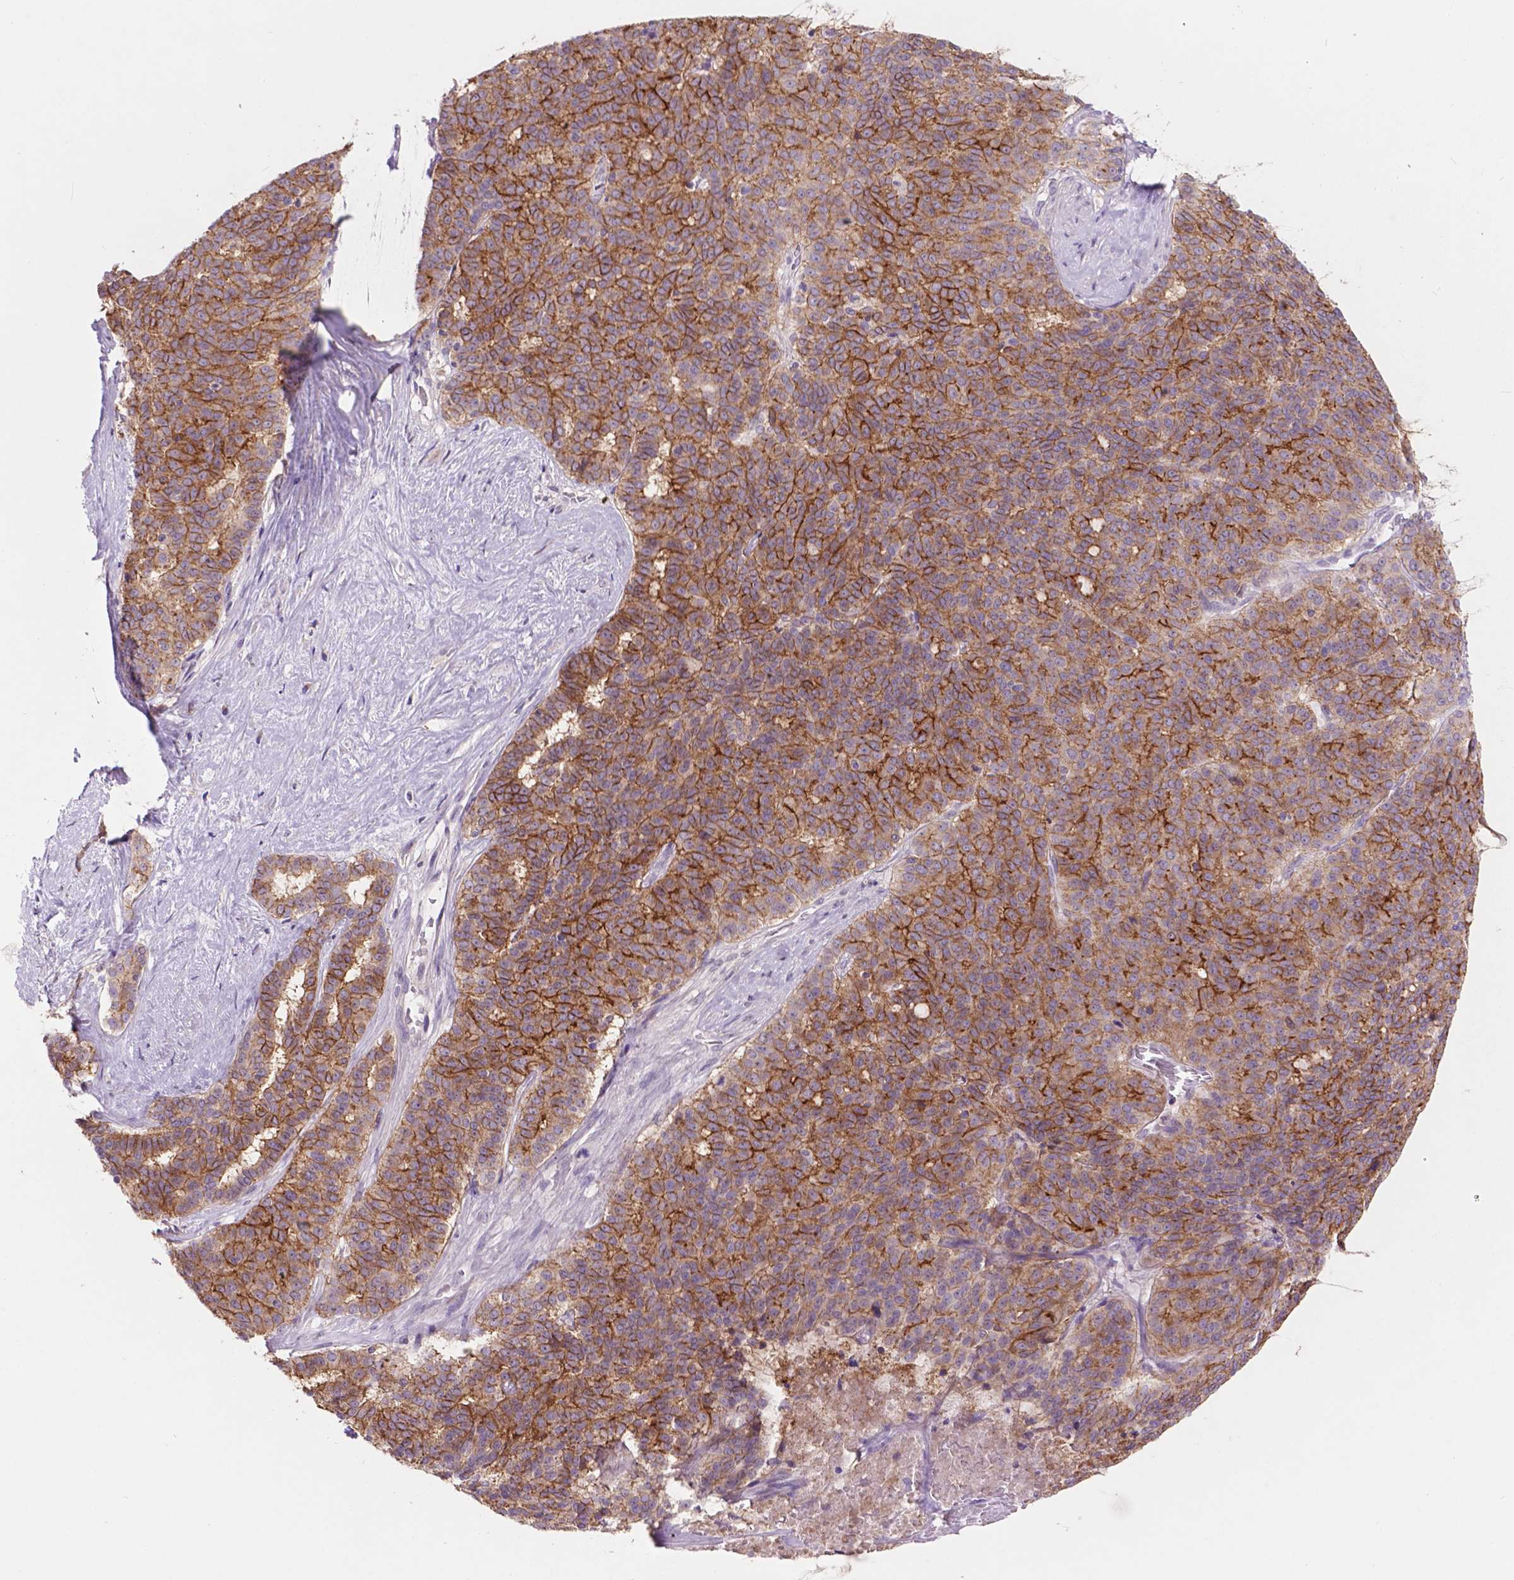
{"staining": {"intensity": "moderate", "quantity": ">75%", "location": "cytoplasmic/membranous"}, "tissue": "liver cancer", "cell_type": "Tumor cells", "image_type": "cancer", "snomed": [{"axis": "morphology", "description": "Cholangiocarcinoma"}, {"axis": "topography", "description": "Liver"}], "caption": "Protein expression analysis of human liver cancer reveals moderate cytoplasmic/membranous positivity in approximately >75% of tumor cells.", "gene": "PLSCR1", "patient": {"sex": "female", "age": 47}}